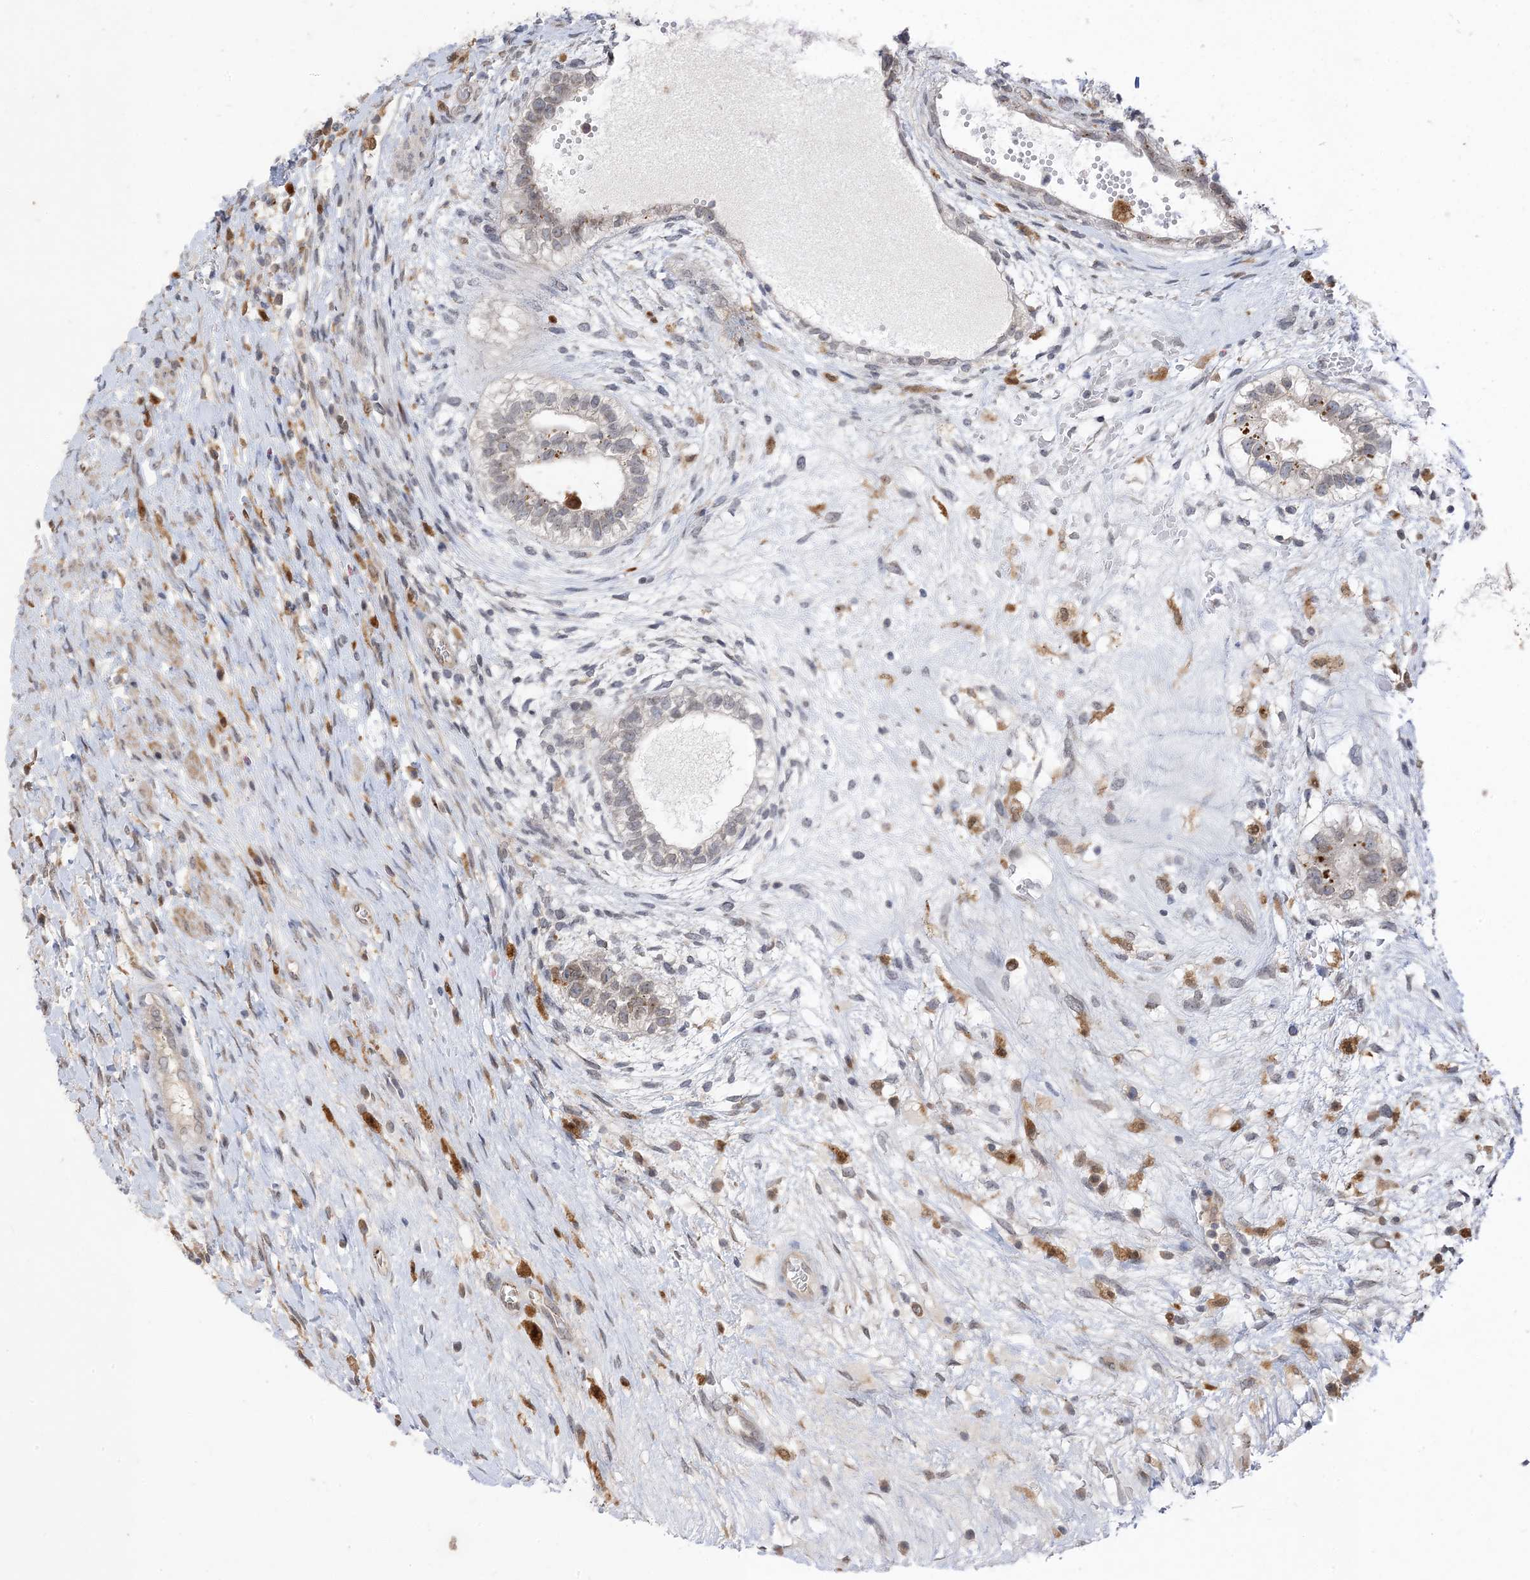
{"staining": {"intensity": "weak", "quantity": "25%-75%", "location": "cytoplasmic/membranous,nuclear"}, "tissue": "testis cancer", "cell_type": "Tumor cells", "image_type": "cancer", "snomed": [{"axis": "morphology", "description": "Carcinoma, Embryonal, NOS"}, {"axis": "topography", "description": "Testis"}], "caption": "Protein staining exhibits weak cytoplasmic/membranous and nuclear positivity in about 25%-75% of tumor cells in testis cancer. The staining was performed using DAB to visualize the protein expression in brown, while the nuclei were stained in blue with hematoxylin (Magnification: 20x).", "gene": "NAGK", "patient": {"sex": "male", "age": 26}}